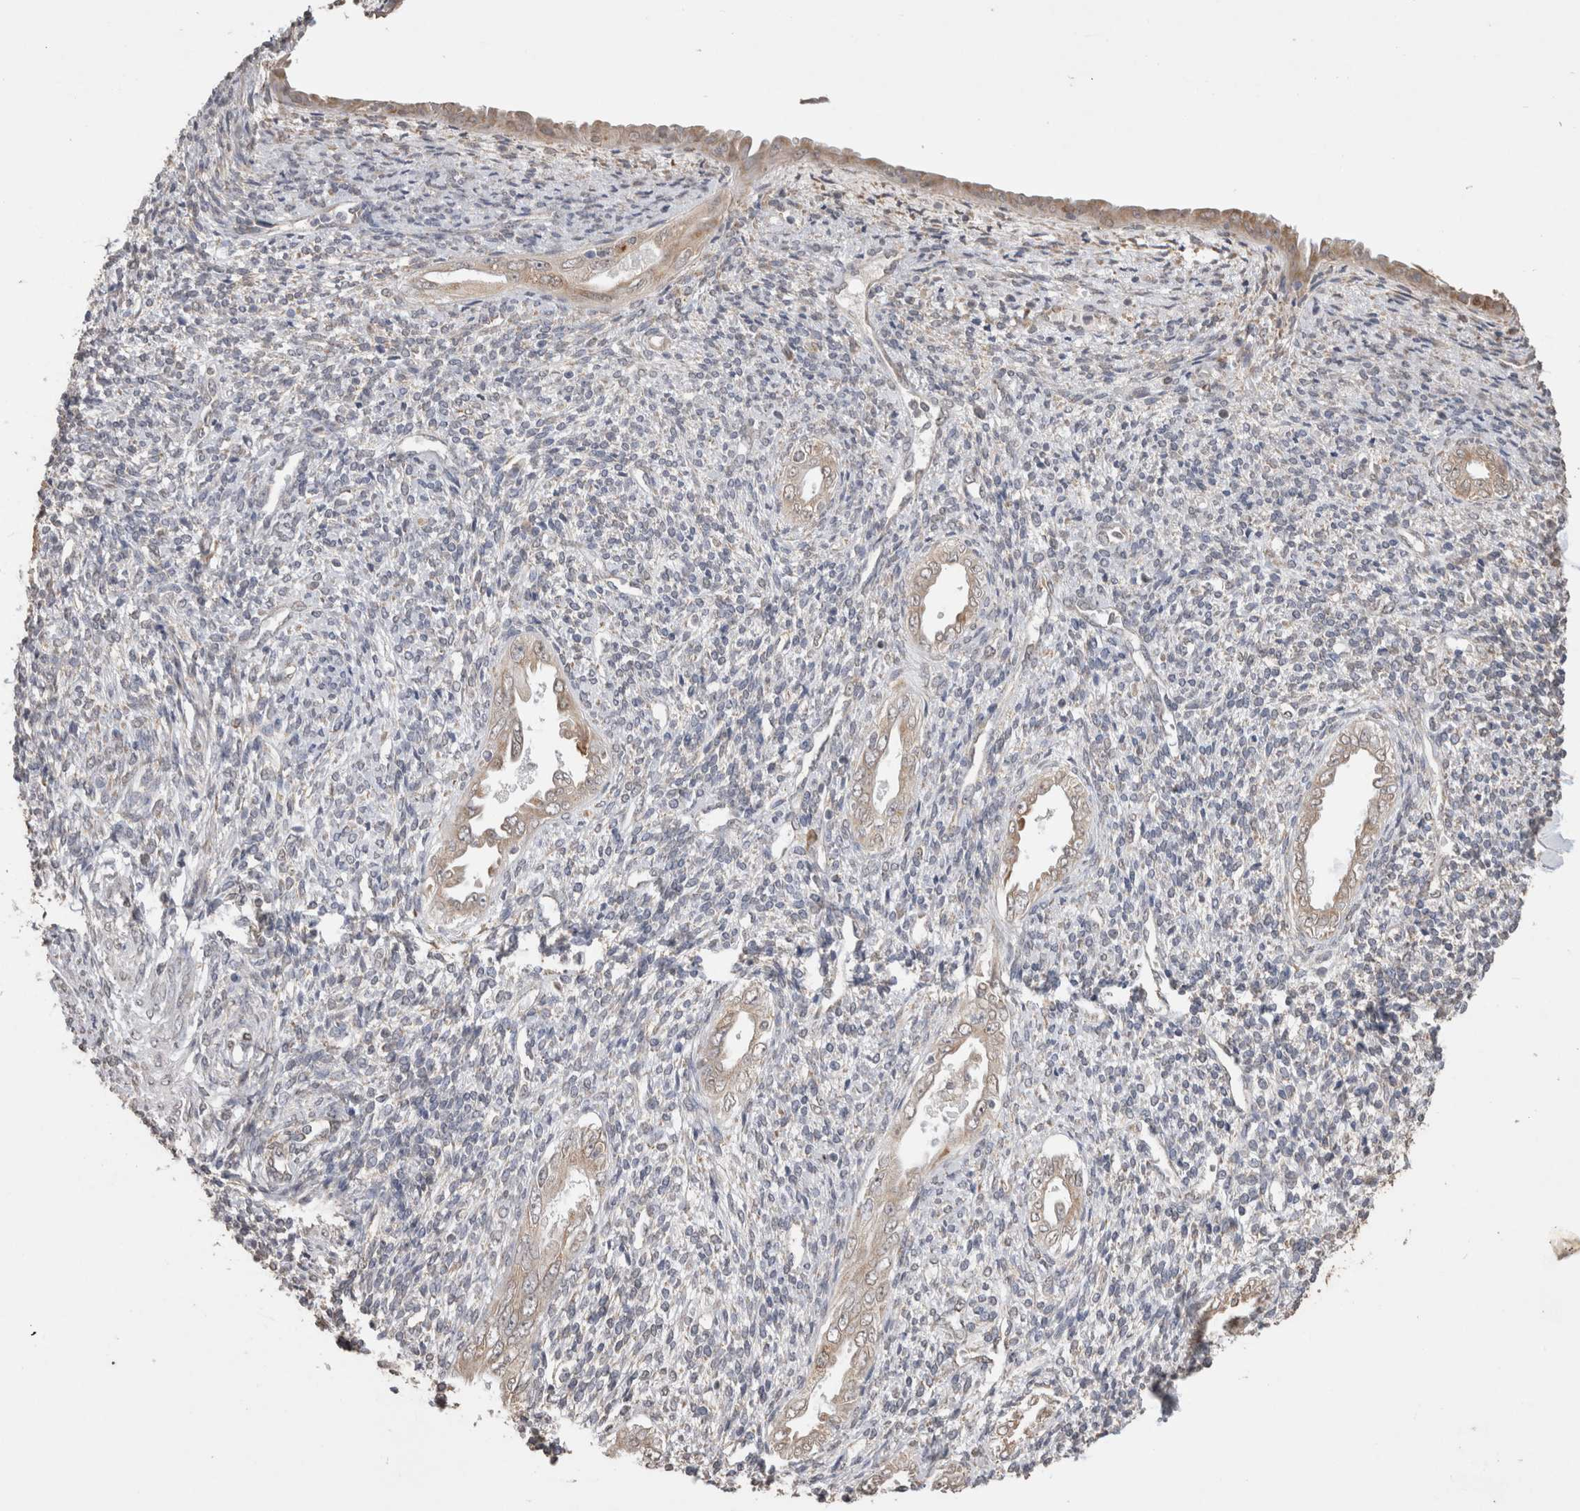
{"staining": {"intensity": "negative", "quantity": "none", "location": "none"}, "tissue": "endometrium", "cell_type": "Cells in endometrial stroma", "image_type": "normal", "snomed": [{"axis": "morphology", "description": "Normal tissue, NOS"}, {"axis": "topography", "description": "Endometrium"}], "caption": "Immunohistochemistry (IHC) micrograph of normal endometrium: human endometrium stained with DAB (3,3'-diaminobenzidine) reveals no significant protein expression in cells in endometrial stroma.", "gene": "NOMO1", "patient": {"sex": "female", "age": 66}}